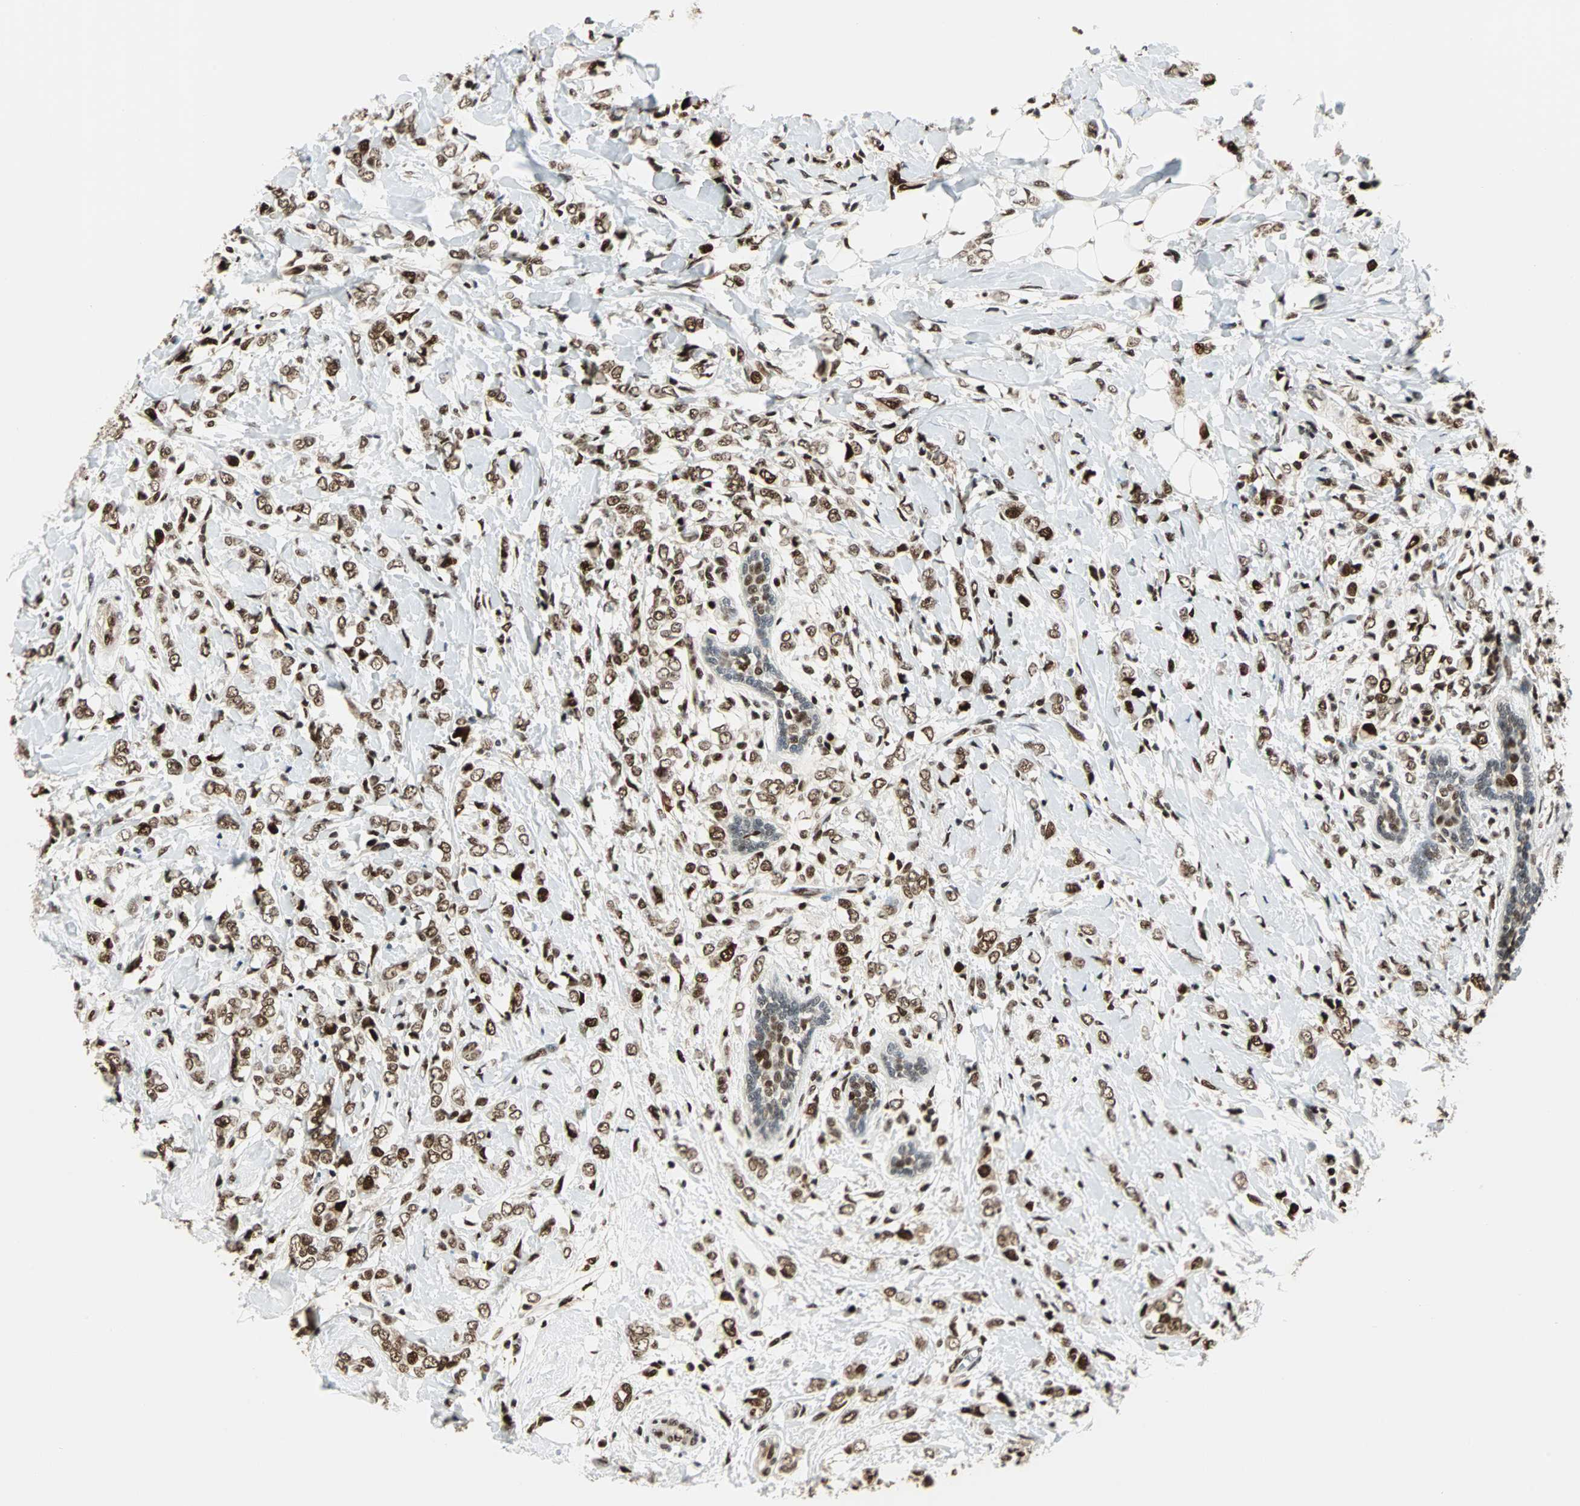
{"staining": {"intensity": "strong", "quantity": ">75%", "location": "nuclear"}, "tissue": "breast cancer", "cell_type": "Tumor cells", "image_type": "cancer", "snomed": [{"axis": "morphology", "description": "Normal tissue, NOS"}, {"axis": "morphology", "description": "Lobular carcinoma"}, {"axis": "topography", "description": "Breast"}], "caption": "Protein expression analysis of human breast lobular carcinoma reveals strong nuclear positivity in about >75% of tumor cells.", "gene": "XRCC4", "patient": {"sex": "female", "age": 47}}